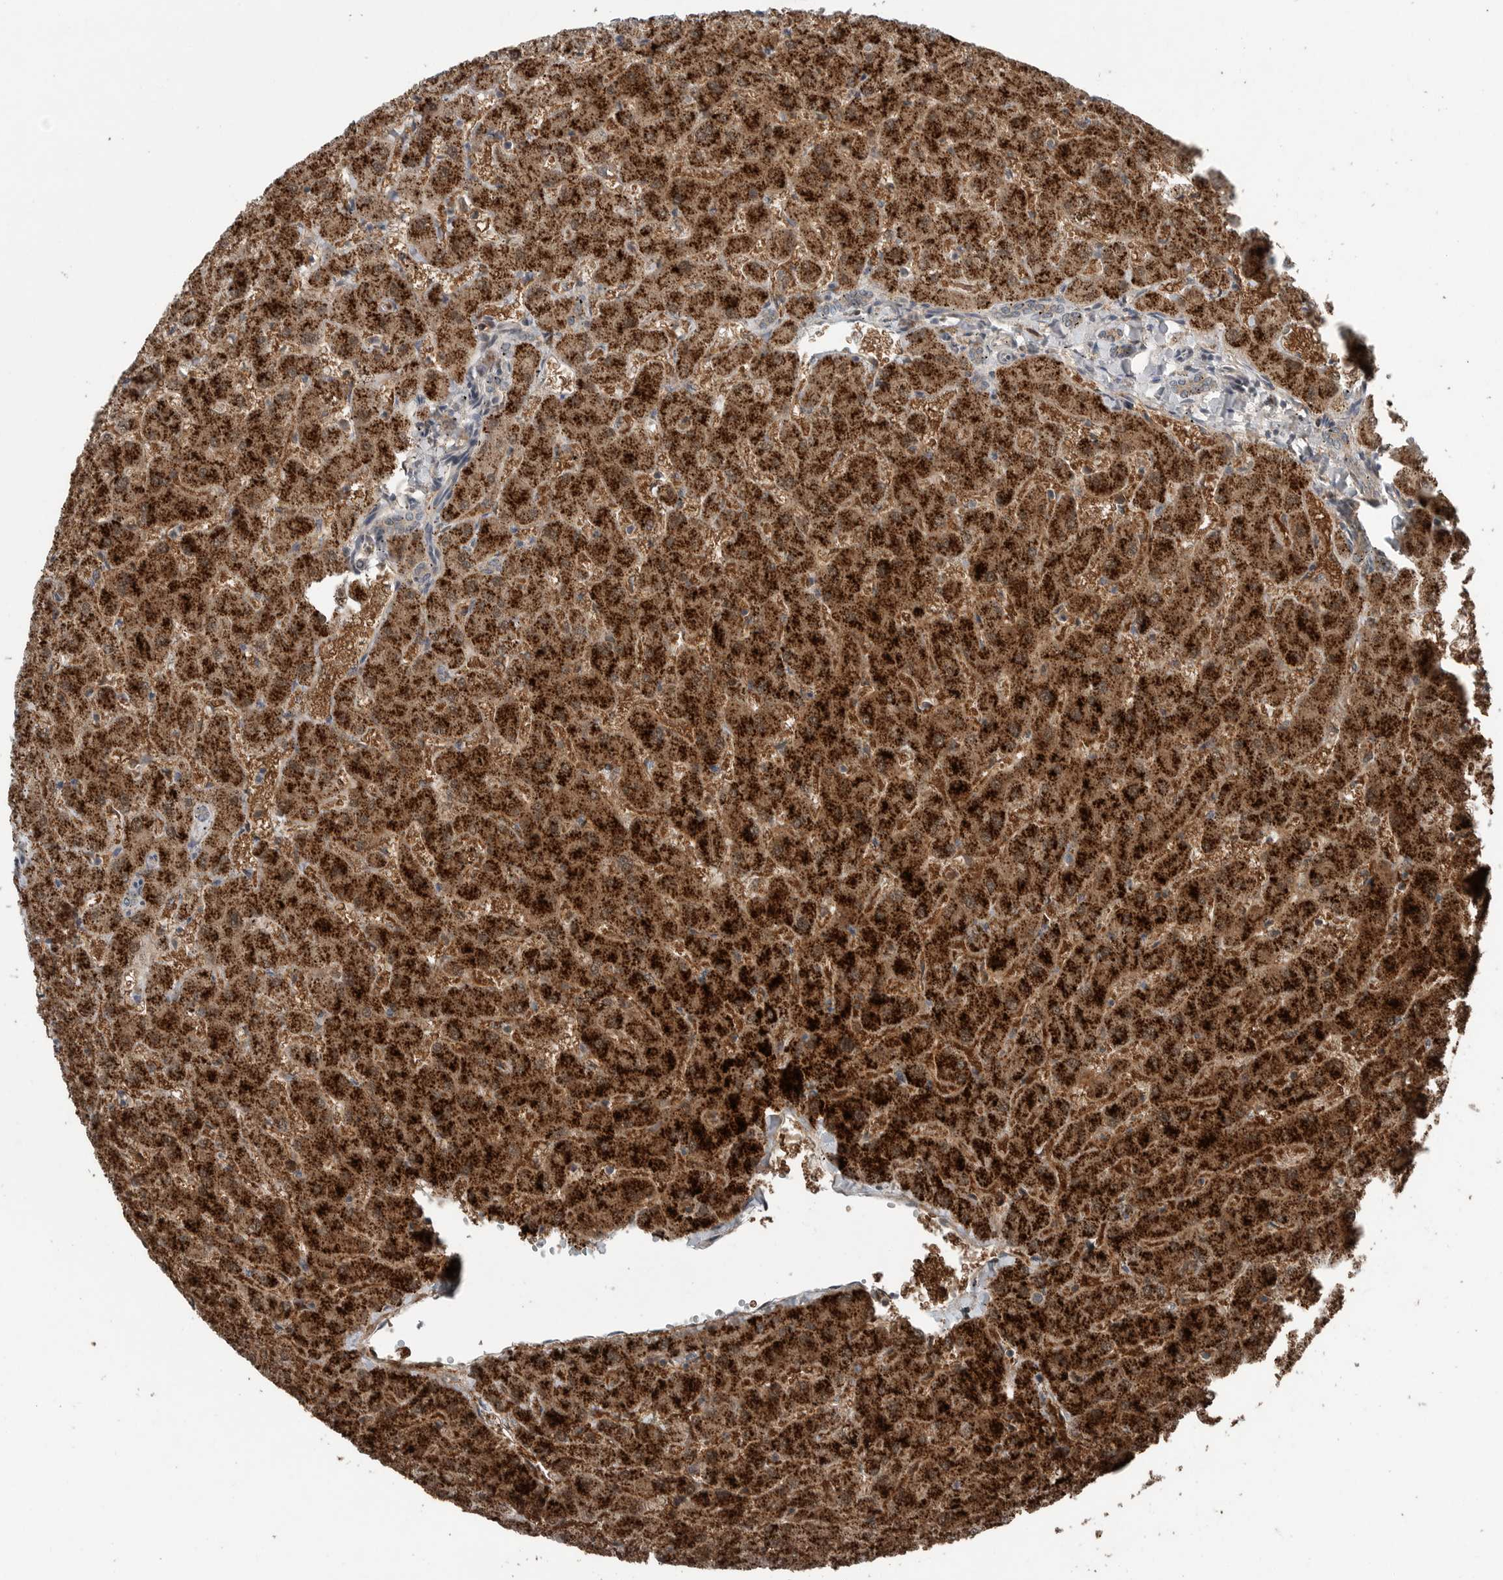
{"staining": {"intensity": "weak", "quantity": "25%-75%", "location": "cytoplasmic/membranous"}, "tissue": "liver", "cell_type": "Cholangiocytes", "image_type": "normal", "snomed": [{"axis": "morphology", "description": "Normal tissue, NOS"}, {"axis": "topography", "description": "Liver"}], "caption": "Immunohistochemistry staining of benign liver, which exhibits low levels of weak cytoplasmic/membranous staining in approximately 25%-75% of cholangiocytes indicating weak cytoplasmic/membranous protein staining. The staining was performed using DAB (3,3'-diaminobenzidine) (brown) for protein detection and nuclei were counterstained in hematoxylin (blue).", "gene": "SCP2", "patient": {"sex": "female", "age": 63}}